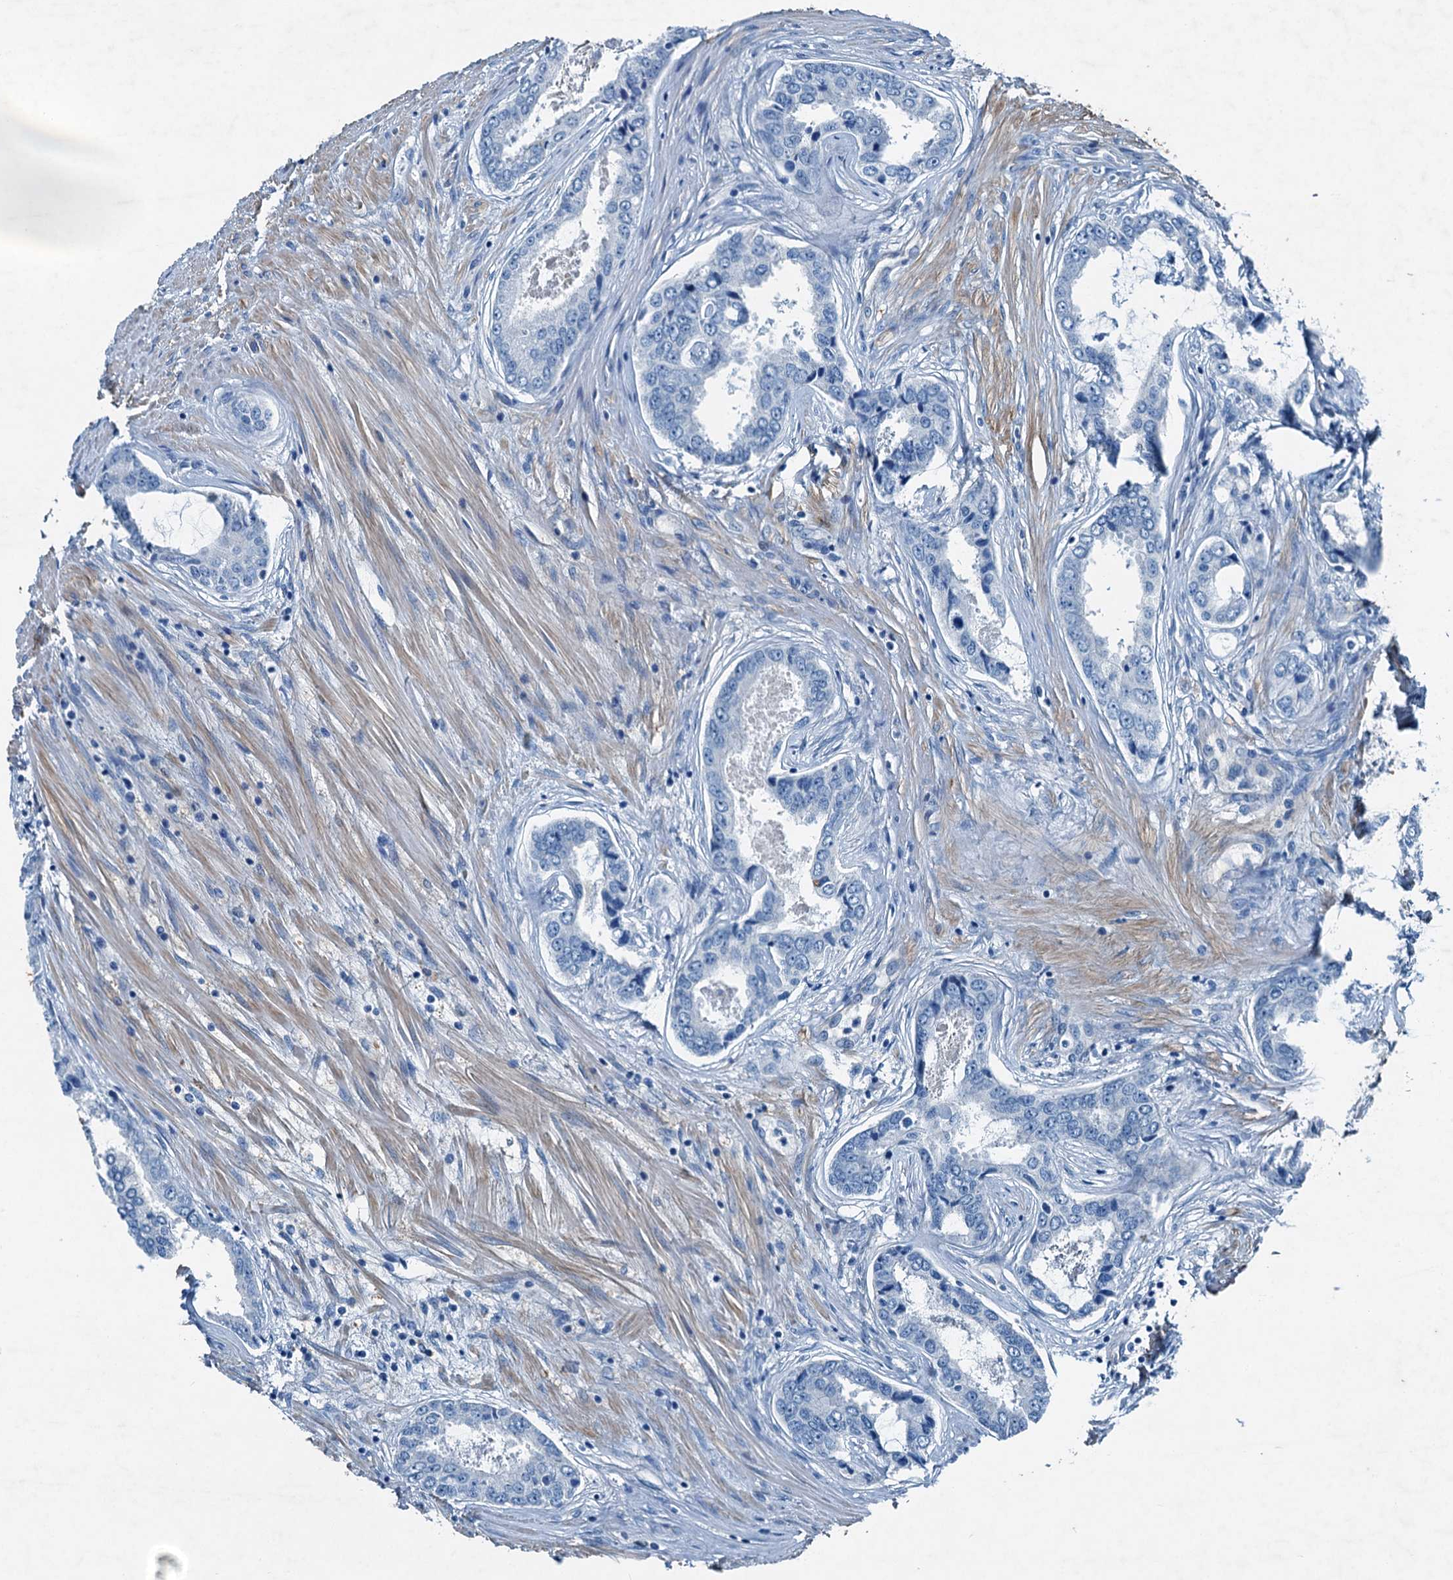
{"staining": {"intensity": "negative", "quantity": "none", "location": "none"}, "tissue": "prostate cancer", "cell_type": "Tumor cells", "image_type": "cancer", "snomed": [{"axis": "morphology", "description": "Adenocarcinoma, Low grade"}, {"axis": "topography", "description": "Prostate"}], "caption": "This micrograph is of adenocarcinoma (low-grade) (prostate) stained with immunohistochemistry to label a protein in brown with the nuclei are counter-stained blue. There is no positivity in tumor cells. (IHC, brightfield microscopy, high magnification).", "gene": "RAB3IL1", "patient": {"sex": "male", "age": 68}}